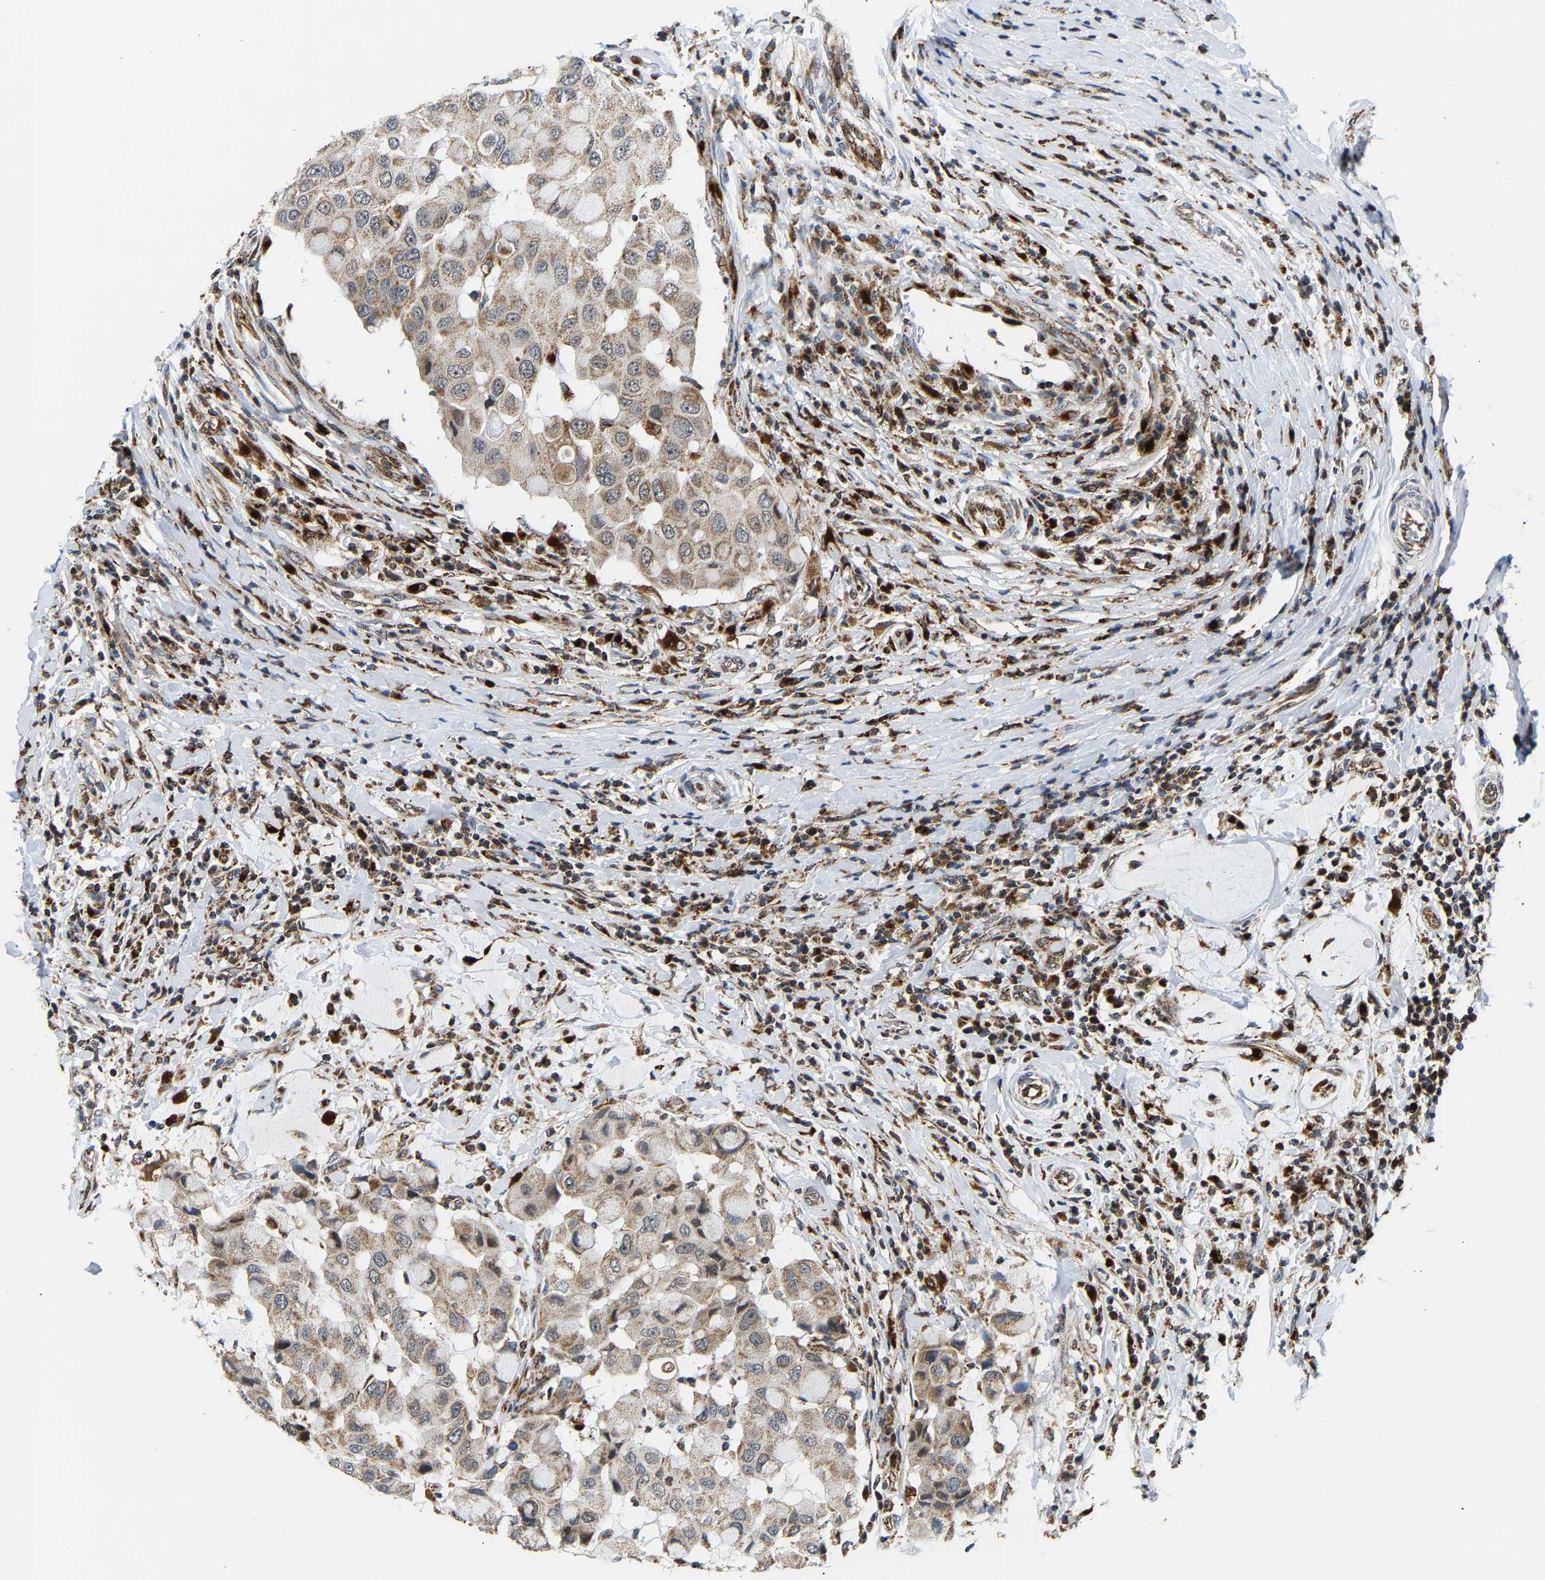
{"staining": {"intensity": "weak", "quantity": ">75%", "location": "cytoplasmic/membranous"}, "tissue": "breast cancer", "cell_type": "Tumor cells", "image_type": "cancer", "snomed": [{"axis": "morphology", "description": "Duct carcinoma"}, {"axis": "topography", "description": "Breast"}], "caption": "Immunohistochemistry image of infiltrating ductal carcinoma (breast) stained for a protein (brown), which shows low levels of weak cytoplasmic/membranous expression in about >75% of tumor cells.", "gene": "GIMAP7", "patient": {"sex": "female", "age": 27}}